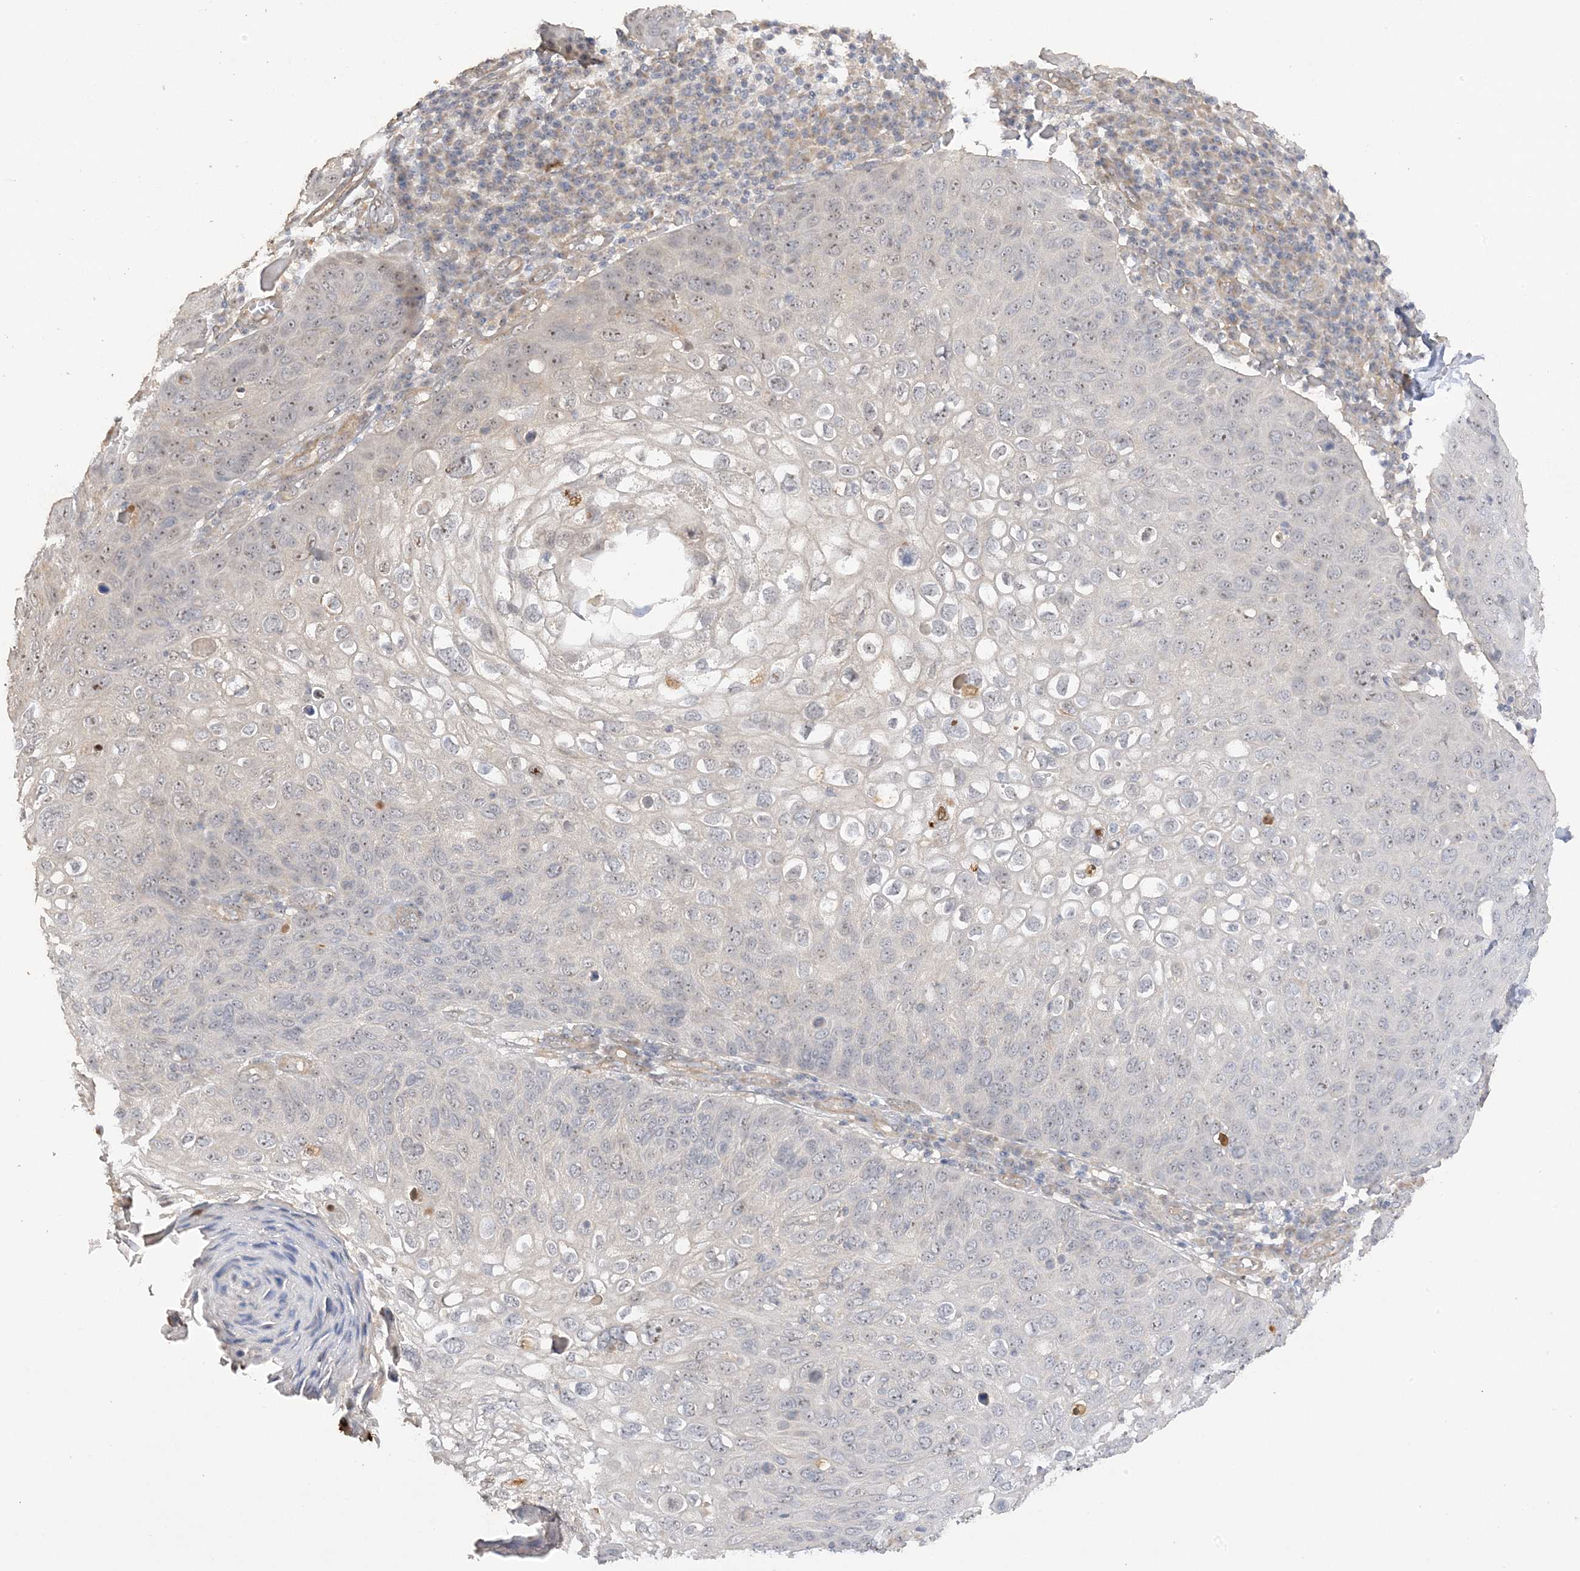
{"staining": {"intensity": "weak", "quantity": "25%-75%", "location": "nuclear"}, "tissue": "skin cancer", "cell_type": "Tumor cells", "image_type": "cancer", "snomed": [{"axis": "morphology", "description": "Squamous cell carcinoma, NOS"}, {"axis": "topography", "description": "Skin"}], "caption": "Human skin cancer stained for a protein (brown) demonstrates weak nuclear positive staining in about 25%-75% of tumor cells.", "gene": "DDX18", "patient": {"sex": "female", "age": 90}}